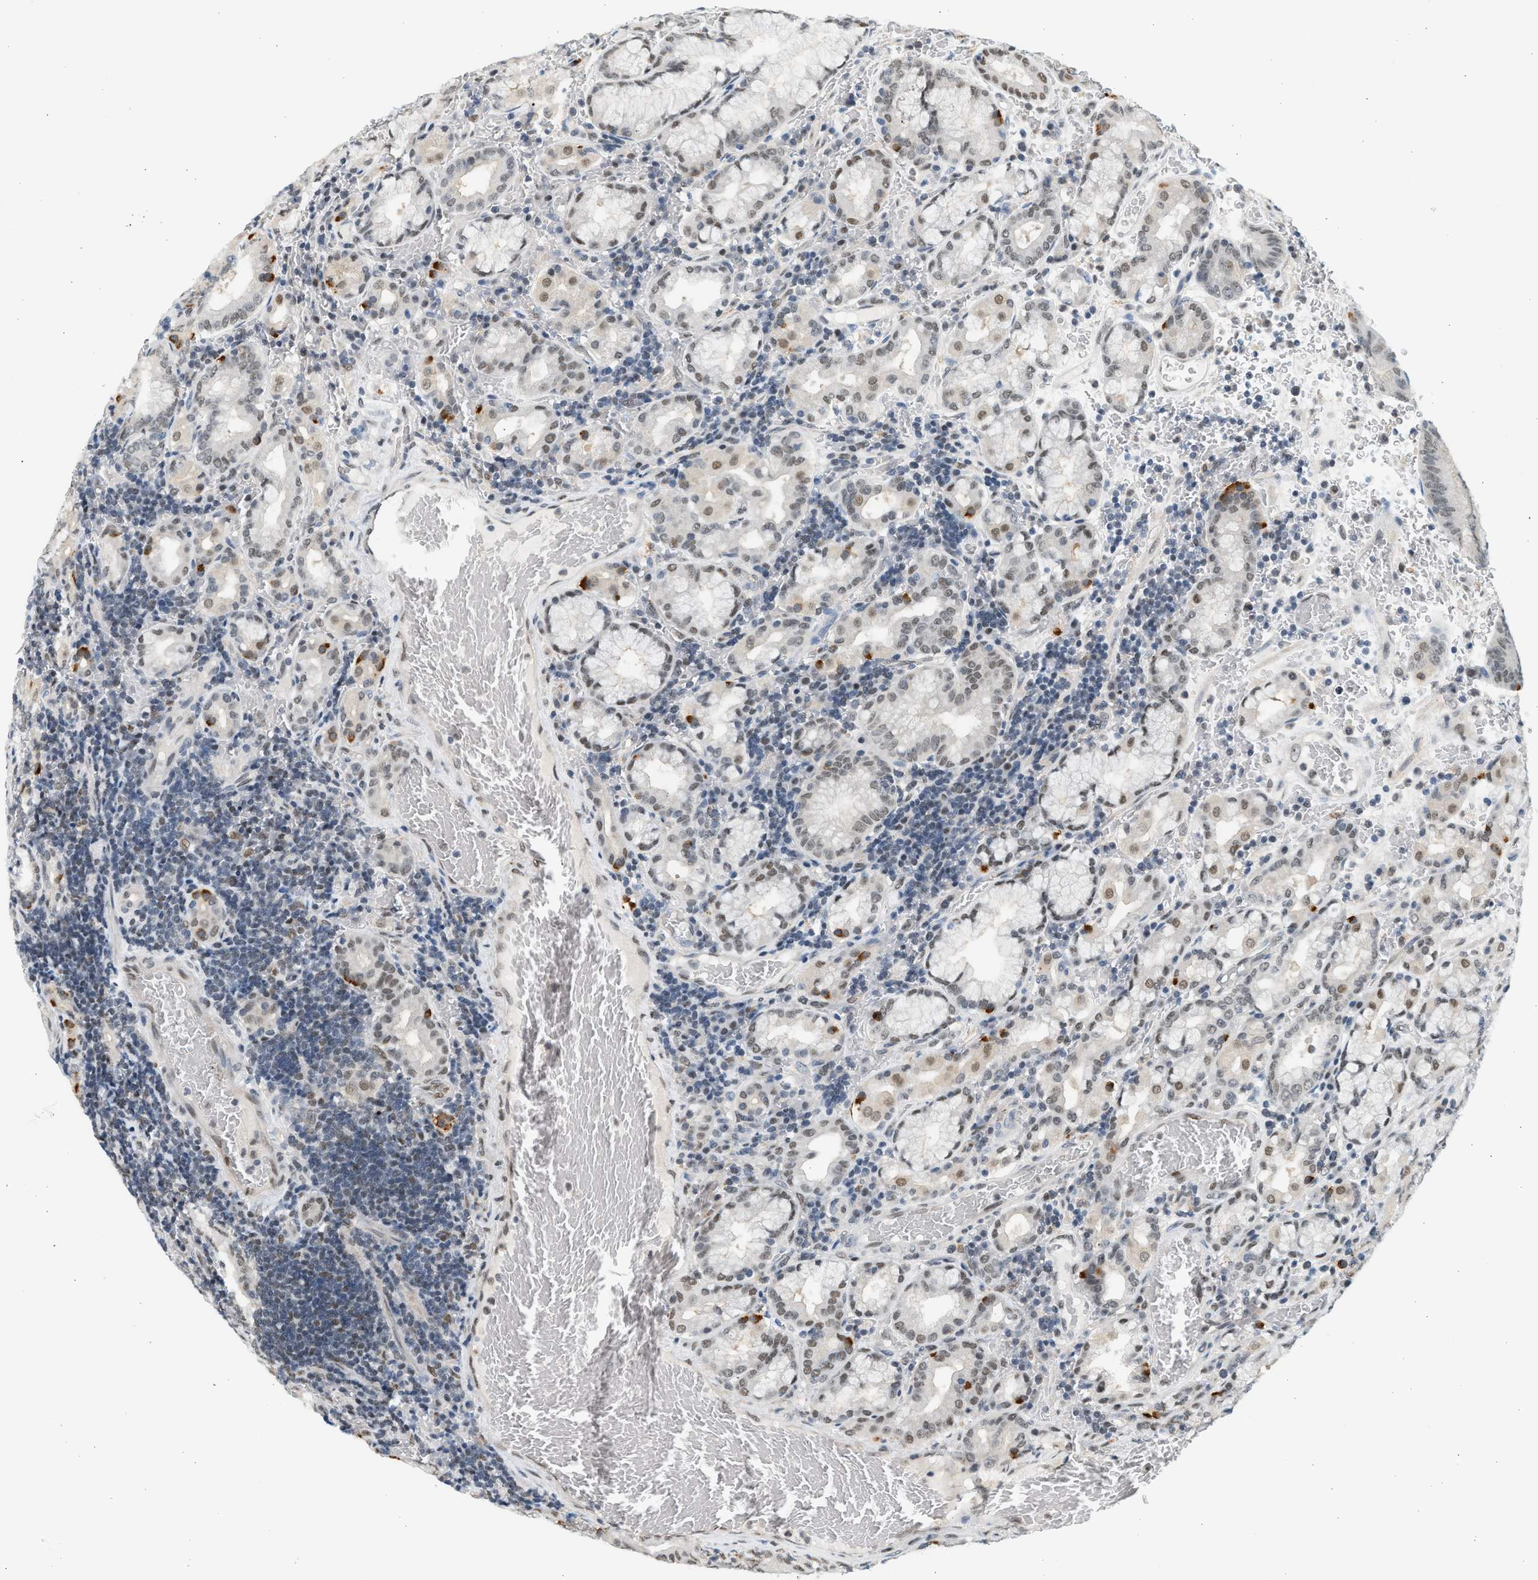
{"staining": {"intensity": "weak", "quantity": "25%-75%", "location": "nuclear"}, "tissue": "stomach", "cell_type": "Glandular cells", "image_type": "normal", "snomed": [{"axis": "morphology", "description": "Normal tissue, NOS"}, {"axis": "morphology", "description": "Carcinoid, malignant, NOS"}, {"axis": "topography", "description": "Stomach, upper"}], "caption": "Protein expression by IHC reveals weak nuclear positivity in about 25%-75% of glandular cells in unremarkable stomach.", "gene": "HIPK1", "patient": {"sex": "male", "age": 39}}